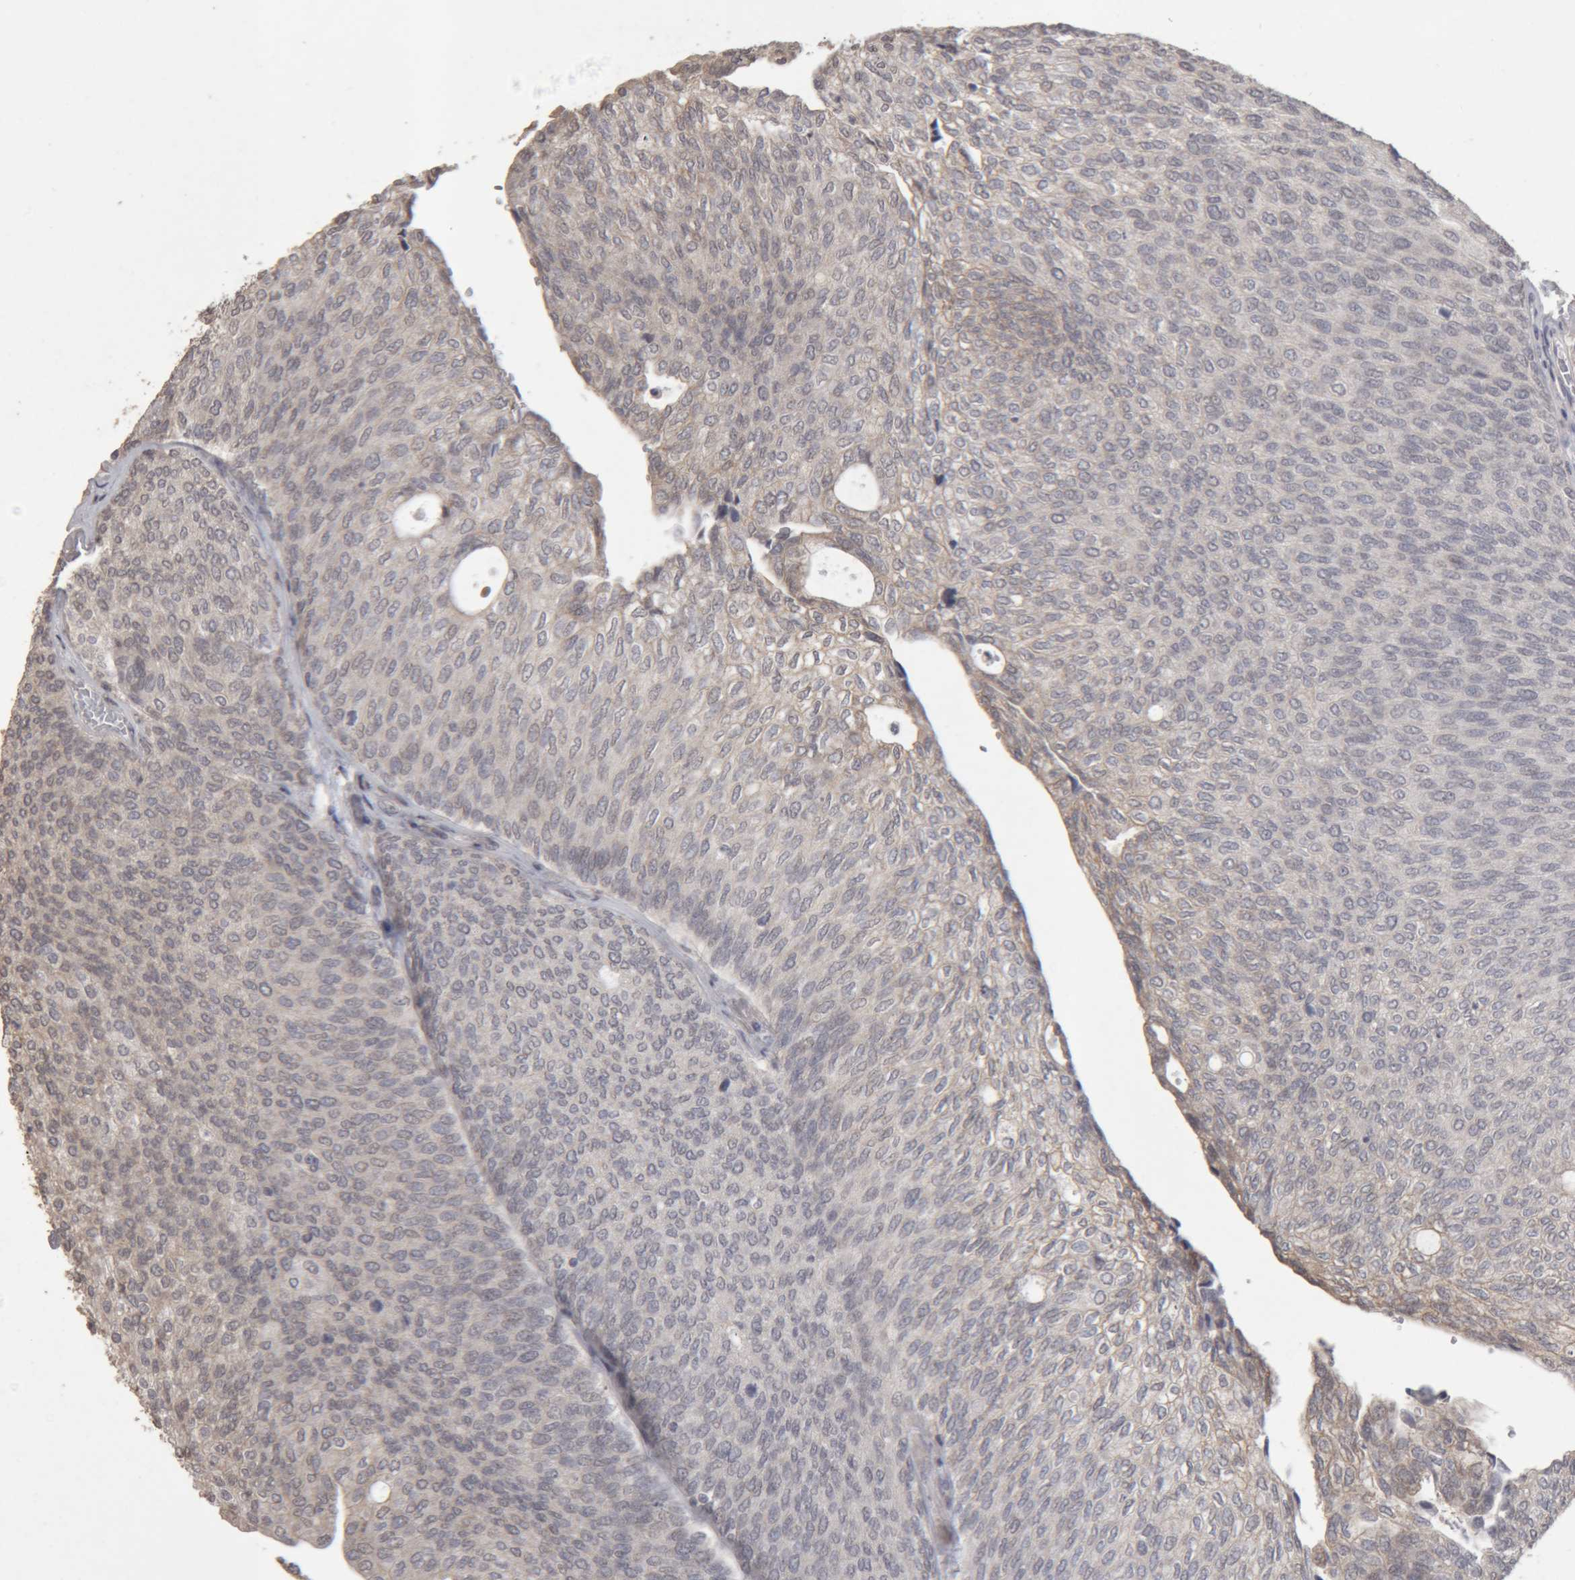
{"staining": {"intensity": "weak", "quantity": "<25%", "location": "cytoplasmic/membranous"}, "tissue": "urothelial cancer", "cell_type": "Tumor cells", "image_type": "cancer", "snomed": [{"axis": "morphology", "description": "Urothelial carcinoma, Low grade"}, {"axis": "topography", "description": "Urinary bladder"}], "caption": "This is an IHC photomicrograph of human low-grade urothelial carcinoma. There is no expression in tumor cells.", "gene": "MEP1A", "patient": {"sex": "female", "age": 79}}